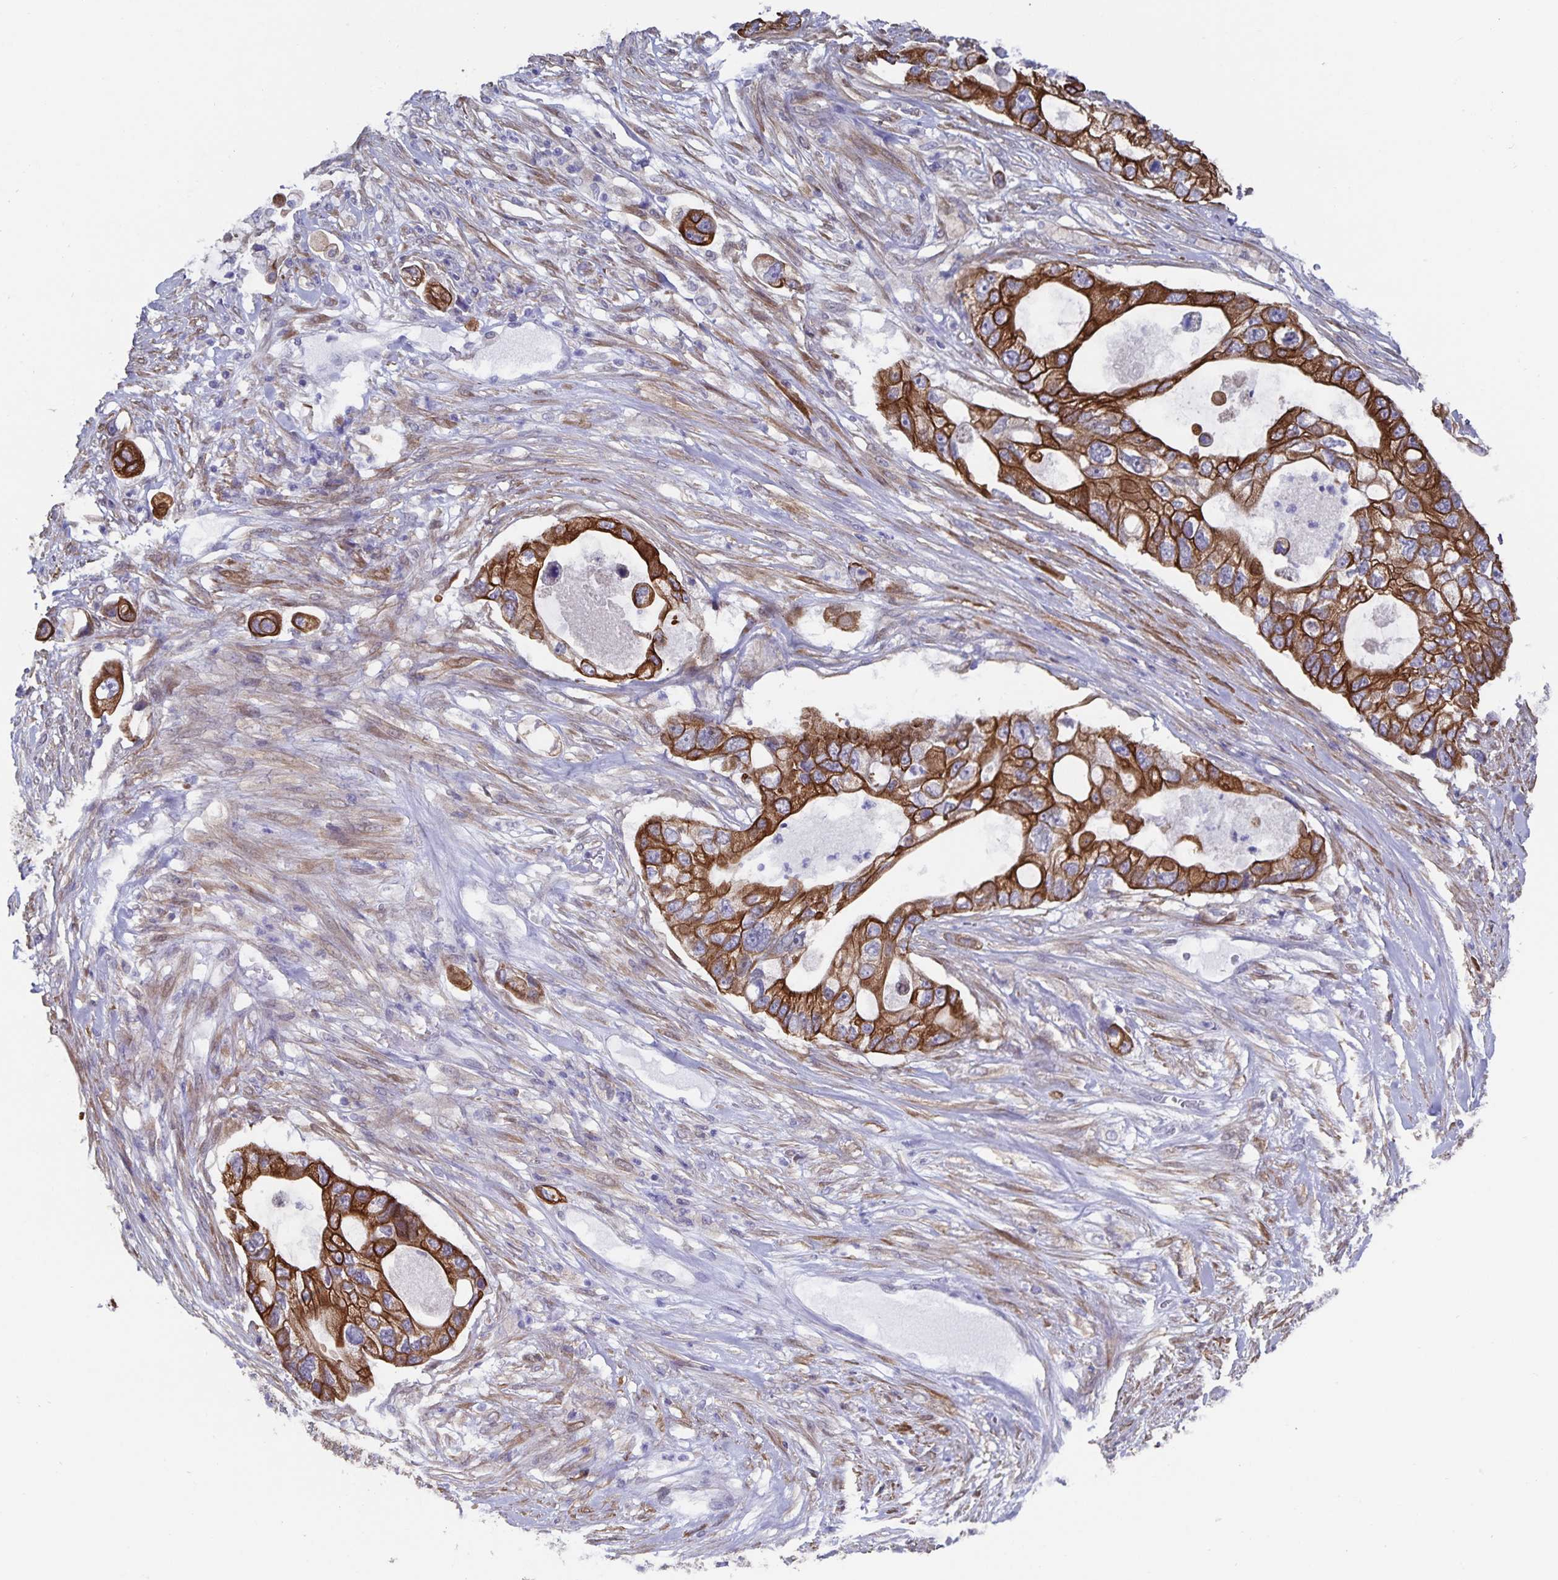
{"staining": {"intensity": "strong", "quantity": ">75%", "location": "cytoplasmic/membranous"}, "tissue": "pancreatic cancer", "cell_type": "Tumor cells", "image_type": "cancer", "snomed": [{"axis": "morphology", "description": "Adenocarcinoma, NOS"}, {"axis": "topography", "description": "Pancreas"}], "caption": "A histopathology image of adenocarcinoma (pancreatic) stained for a protein displays strong cytoplasmic/membranous brown staining in tumor cells.", "gene": "ZIK1", "patient": {"sex": "female", "age": 69}}